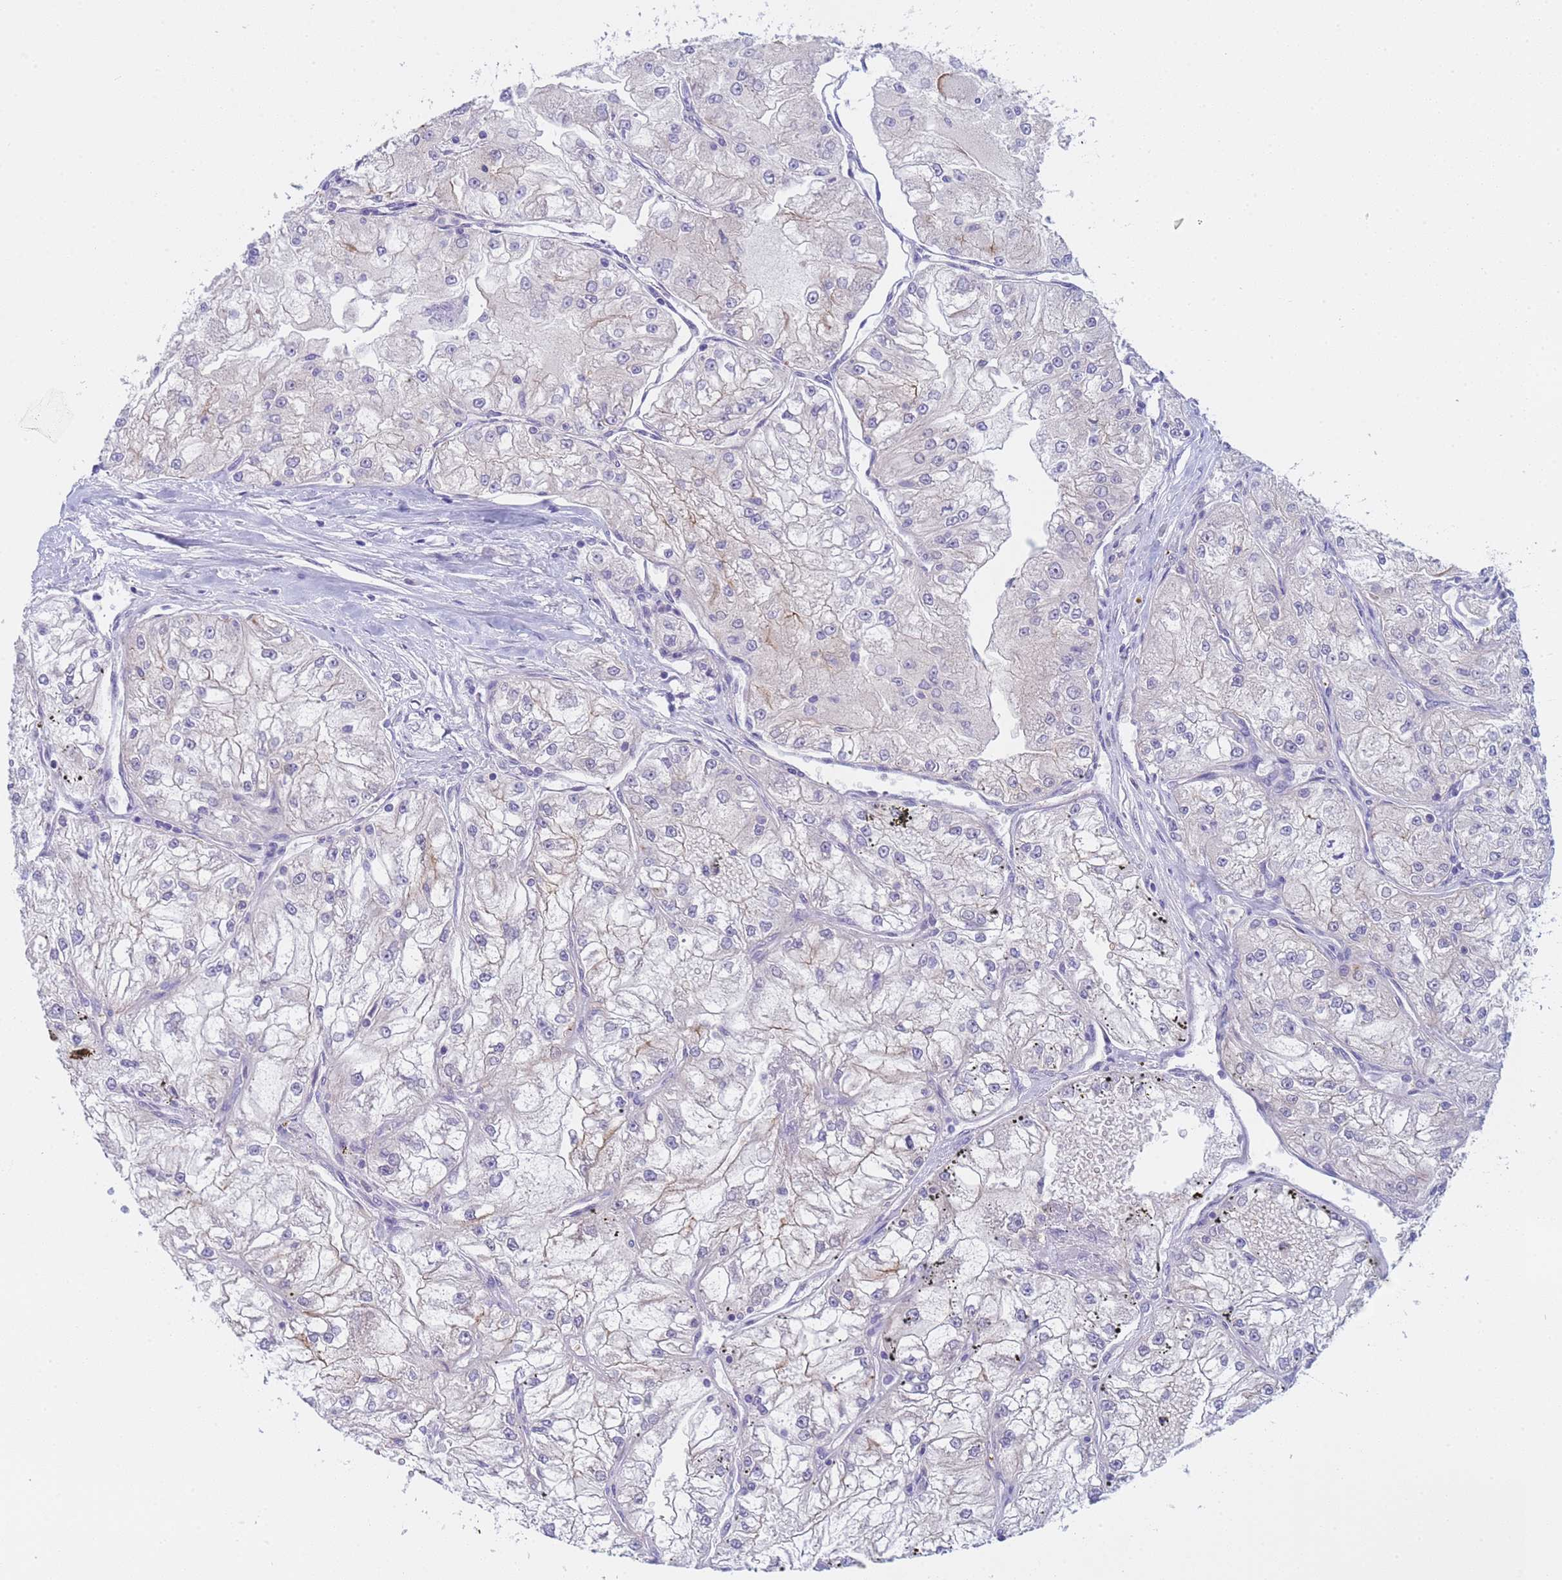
{"staining": {"intensity": "negative", "quantity": "none", "location": "none"}, "tissue": "renal cancer", "cell_type": "Tumor cells", "image_type": "cancer", "snomed": [{"axis": "morphology", "description": "Adenocarcinoma, NOS"}, {"axis": "topography", "description": "Kidney"}], "caption": "This photomicrograph is of renal cancer stained with immunohistochemistry to label a protein in brown with the nuclei are counter-stained blue. There is no staining in tumor cells.", "gene": "CAPN7", "patient": {"sex": "female", "age": 72}}